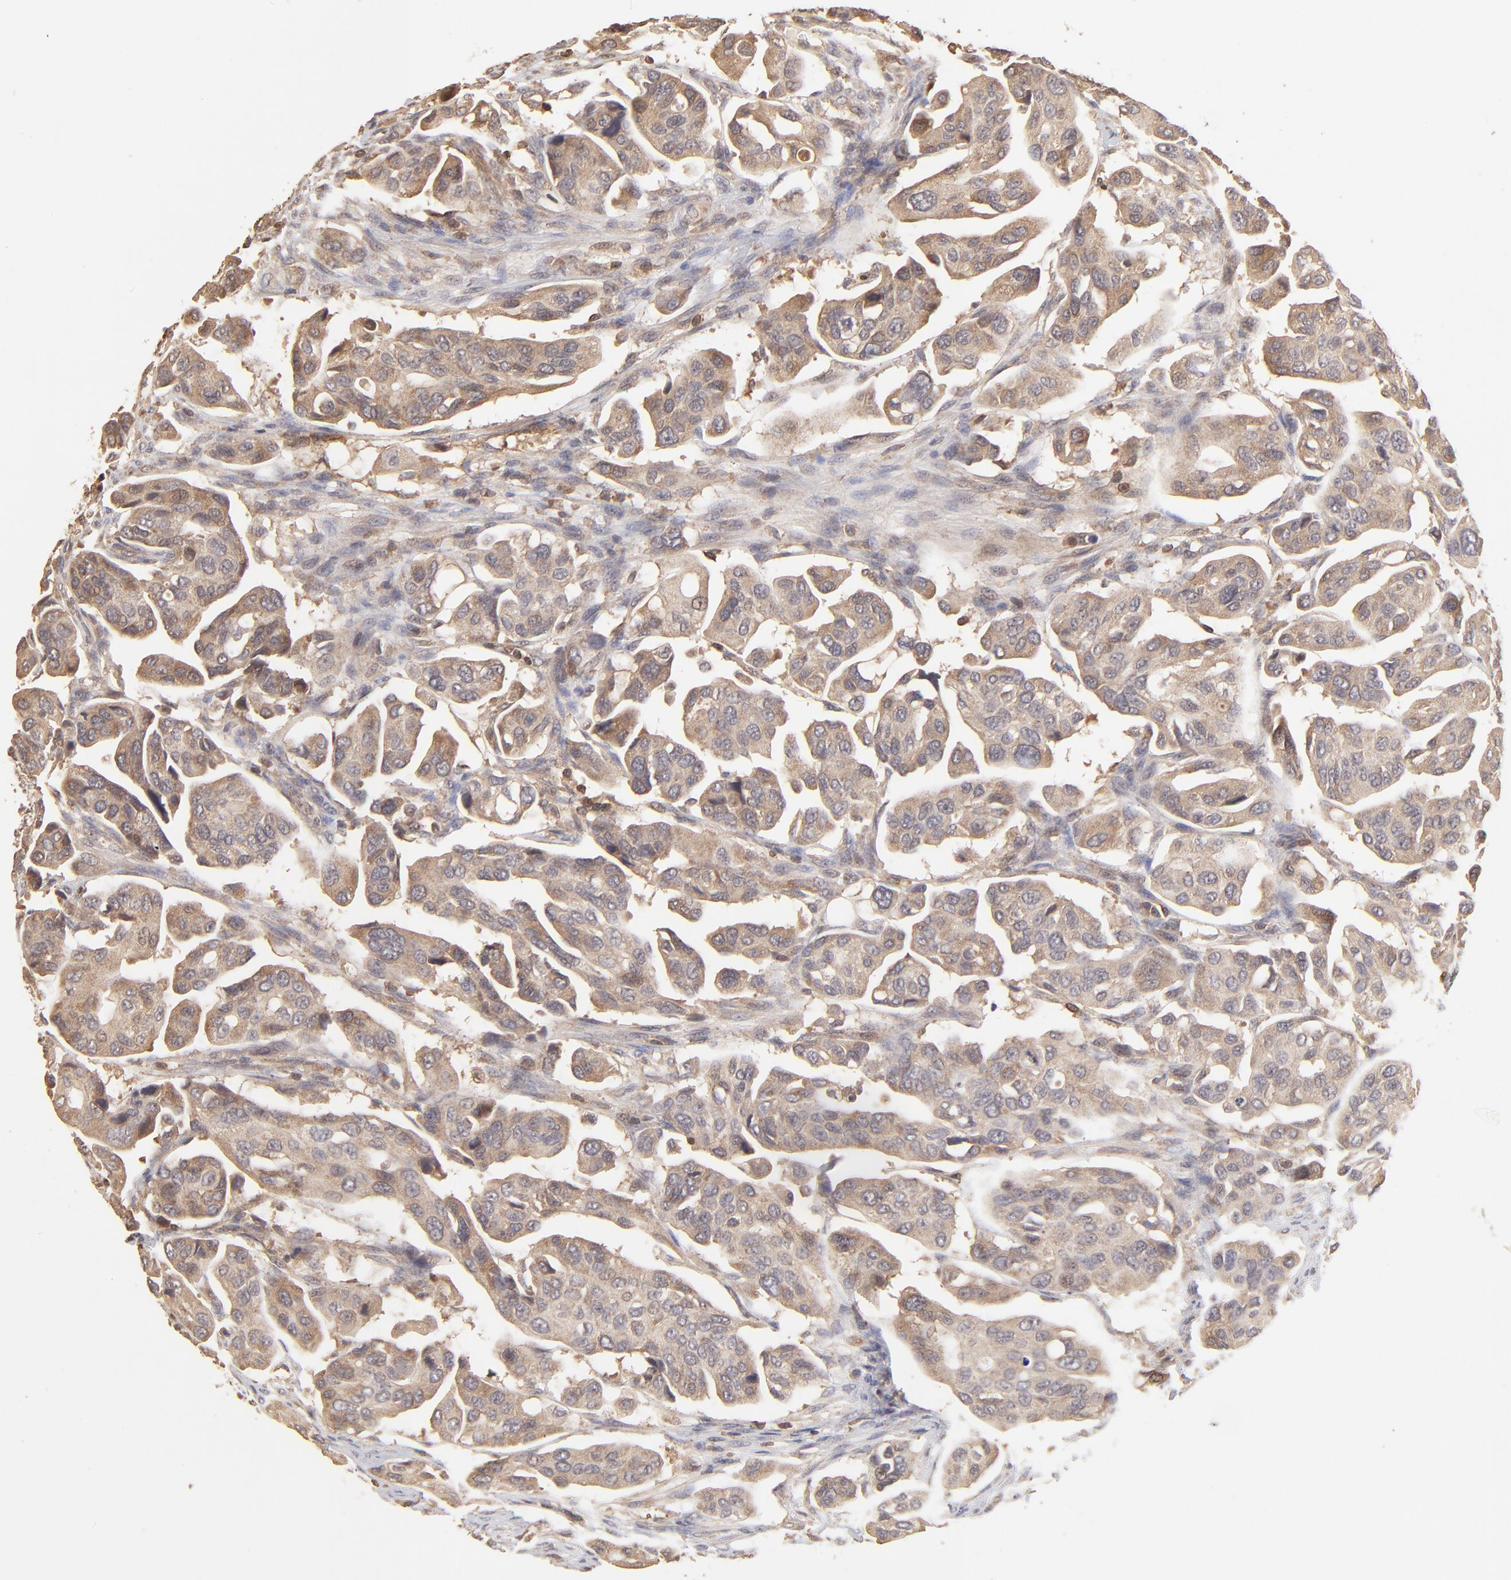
{"staining": {"intensity": "moderate", "quantity": ">75%", "location": "cytoplasmic/membranous"}, "tissue": "urothelial cancer", "cell_type": "Tumor cells", "image_type": "cancer", "snomed": [{"axis": "morphology", "description": "Adenocarcinoma, NOS"}, {"axis": "topography", "description": "Urinary bladder"}], "caption": "Immunohistochemistry of human urothelial cancer shows medium levels of moderate cytoplasmic/membranous staining in about >75% of tumor cells.", "gene": "STON2", "patient": {"sex": "male", "age": 61}}